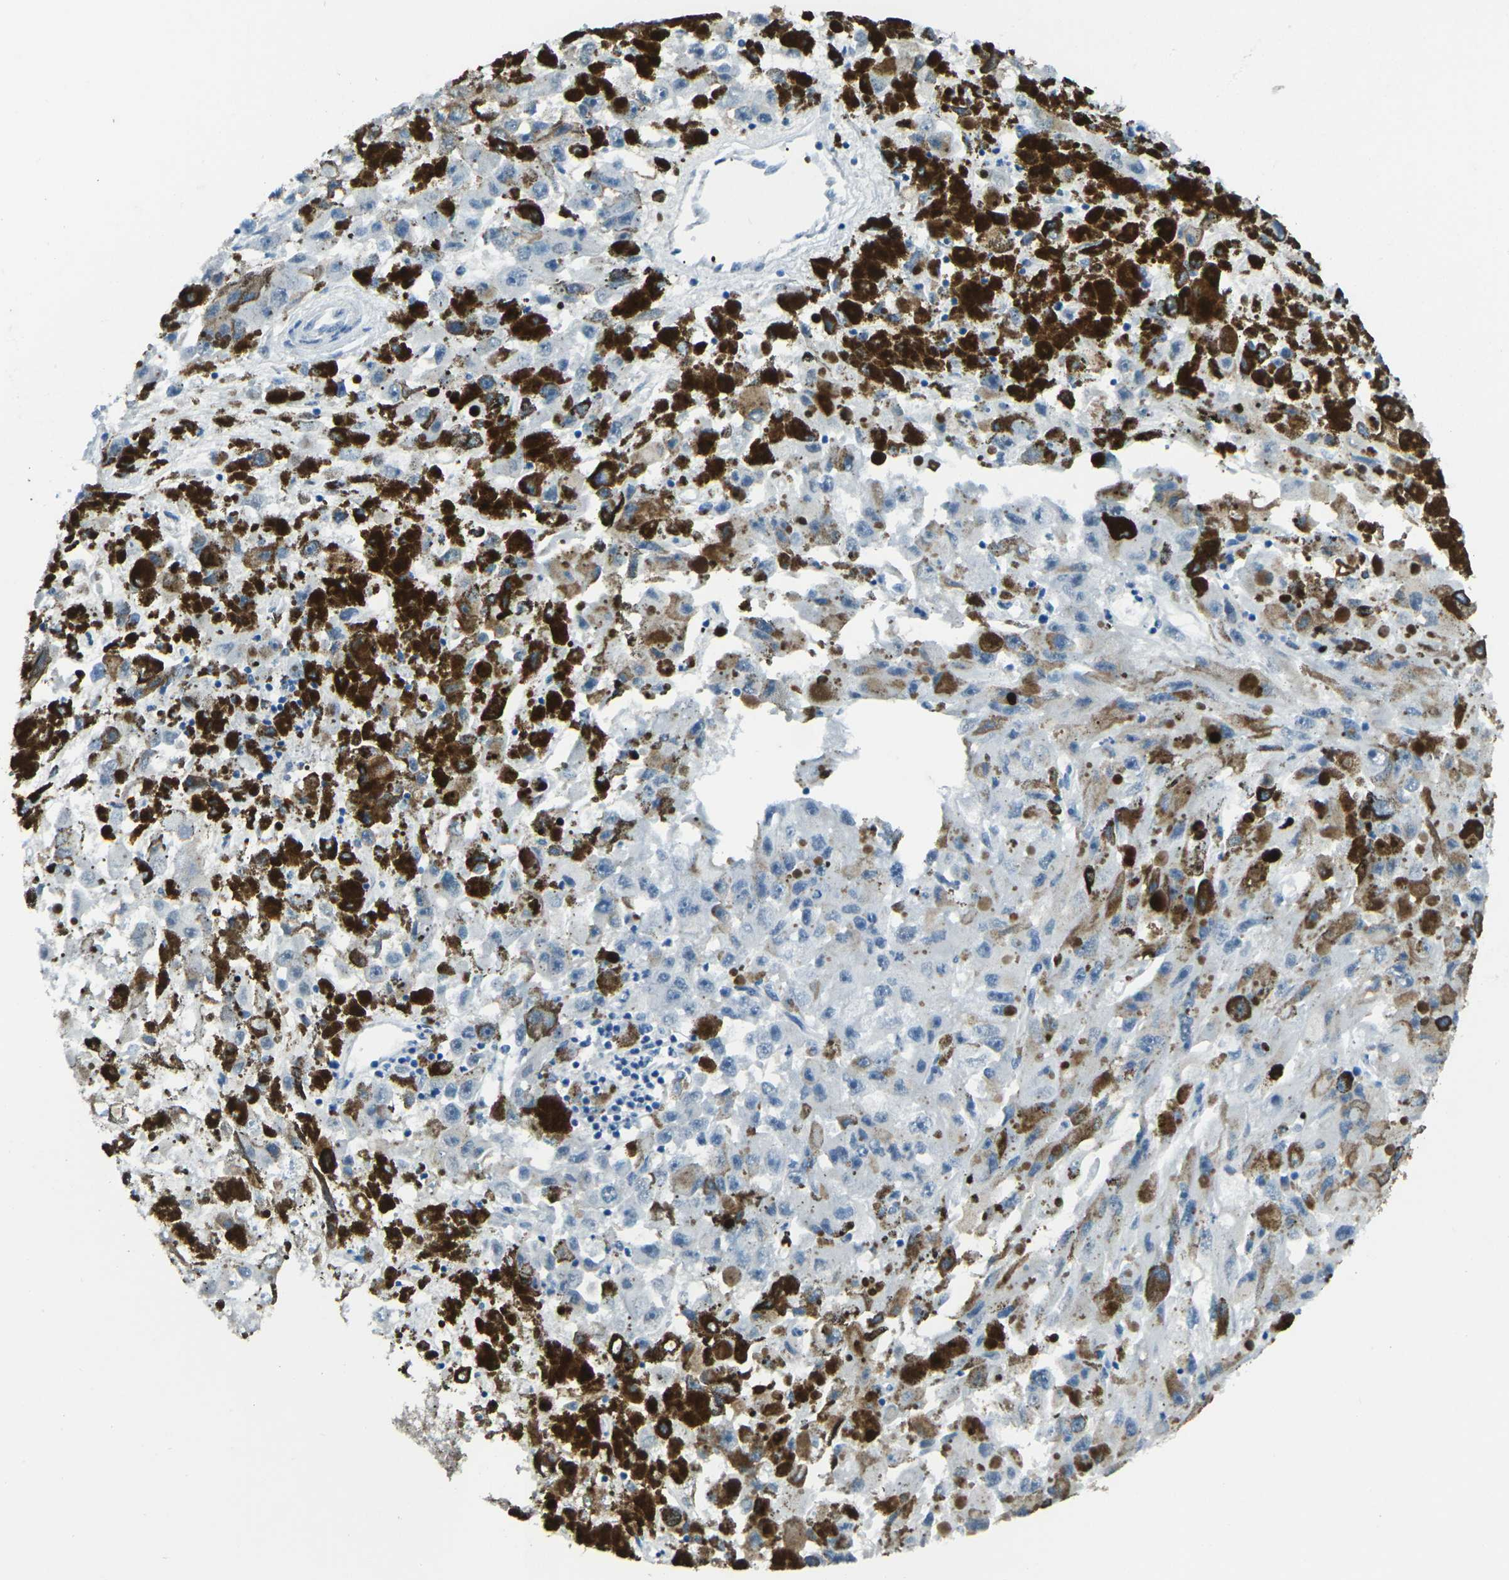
{"staining": {"intensity": "negative", "quantity": "none", "location": "none"}, "tissue": "melanoma", "cell_type": "Tumor cells", "image_type": "cancer", "snomed": [{"axis": "morphology", "description": "Malignant melanoma, NOS"}, {"axis": "topography", "description": "Skin"}], "caption": "Tumor cells are negative for brown protein staining in malignant melanoma.", "gene": "MYH8", "patient": {"sex": "female", "age": 104}}